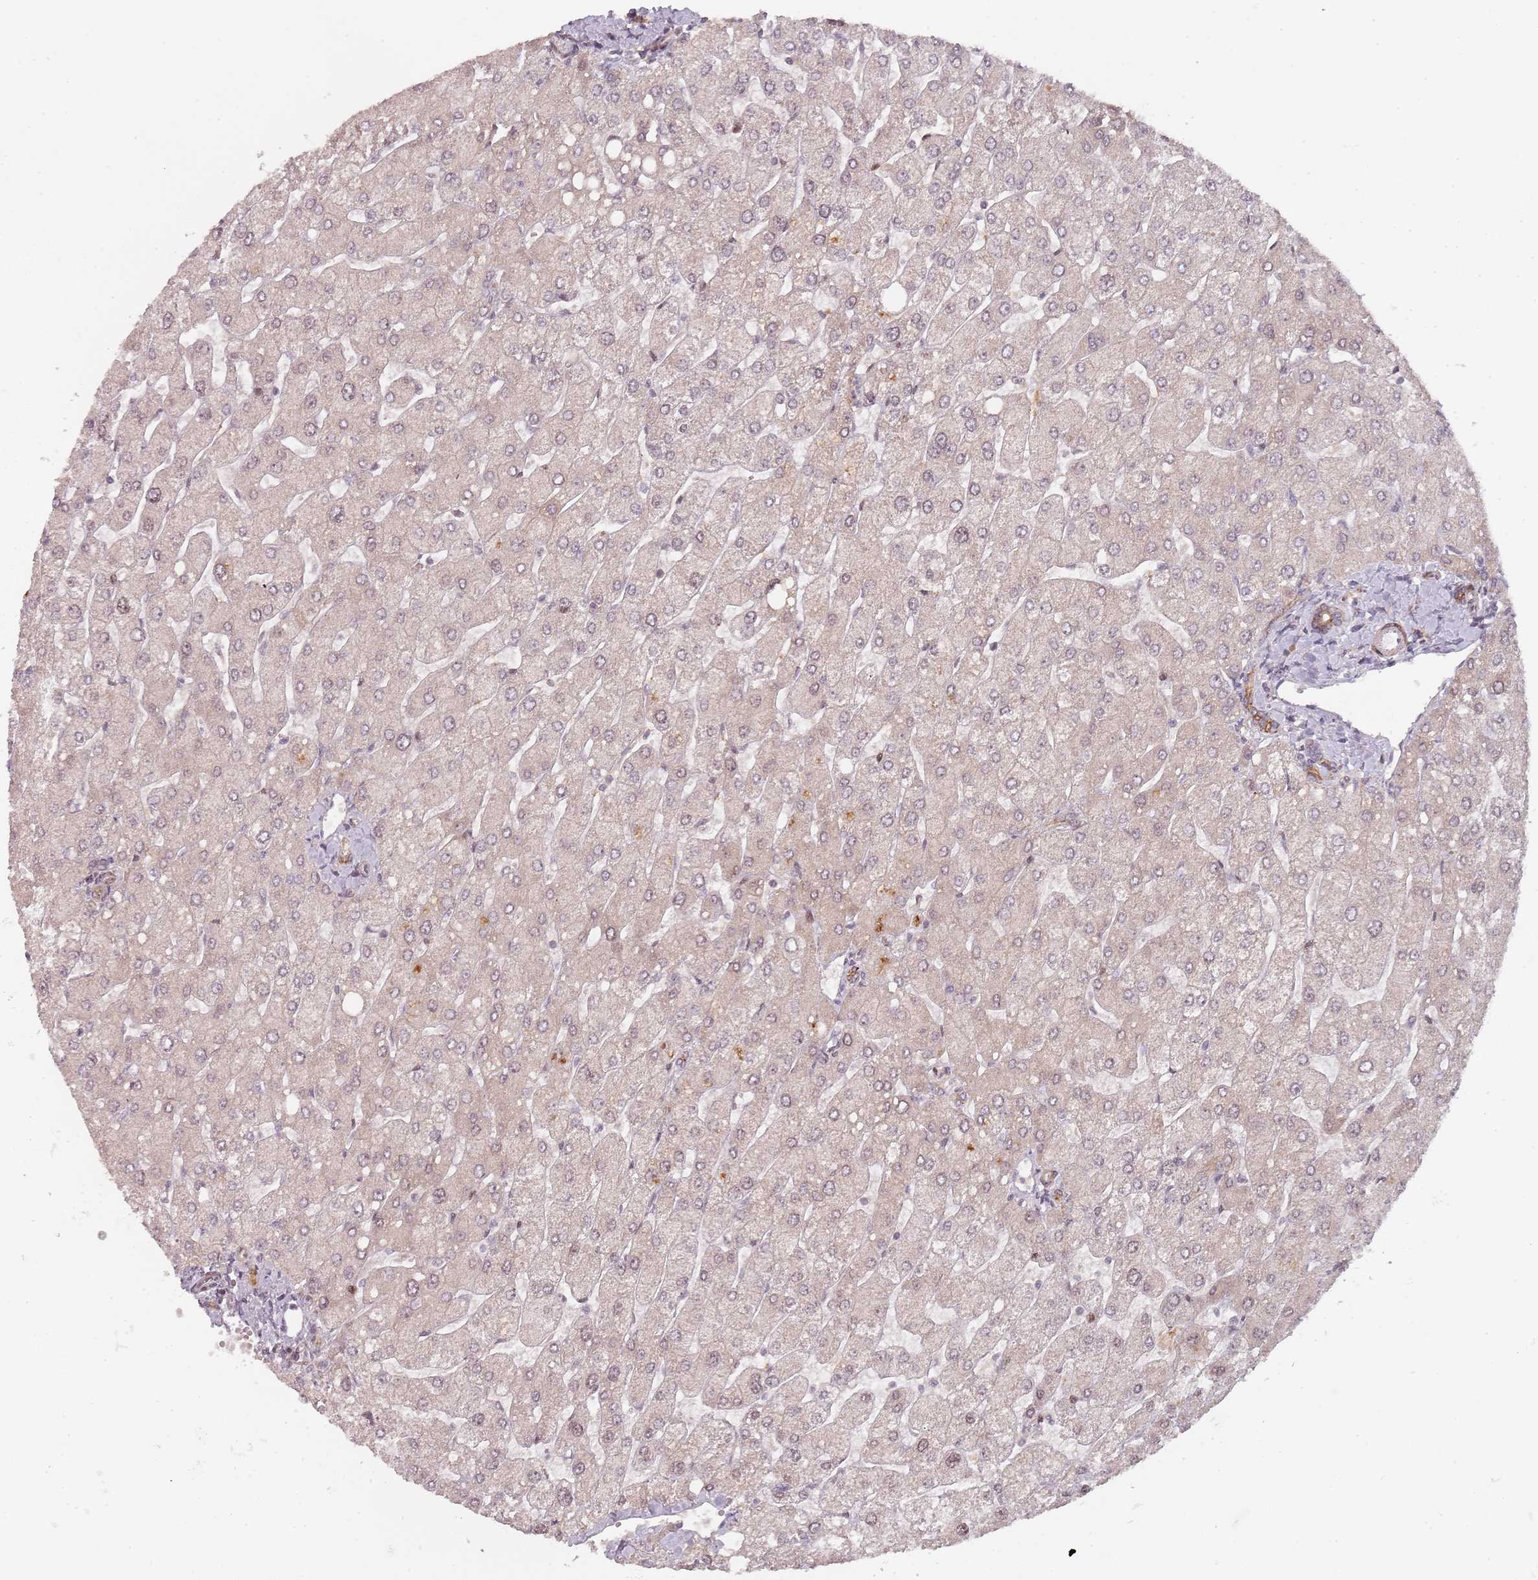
{"staining": {"intensity": "moderate", "quantity": ">75%", "location": "cytoplasmic/membranous"}, "tissue": "liver", "cell_type": "Cholangiocytes", "image_type": "normal", "snomed": [{"axis": "morphology", "description": "Normal tissue, NOS"}, {"axis": "topography", "description": "Liver"}], "caption": "Moderate cytoplasmic/membranous expression is appreciated in approximately >75% of cholangiocytes in benign liver. The staining was performed using DAB (3,3'-diaminobenzidine) to visualize the protein expression in brown, while the nuclei were stained in blue with hematoxylin (Magnification: 20x).", "gene": "RPS6KA2", "patient": {"sex": "male", "age": 55}}